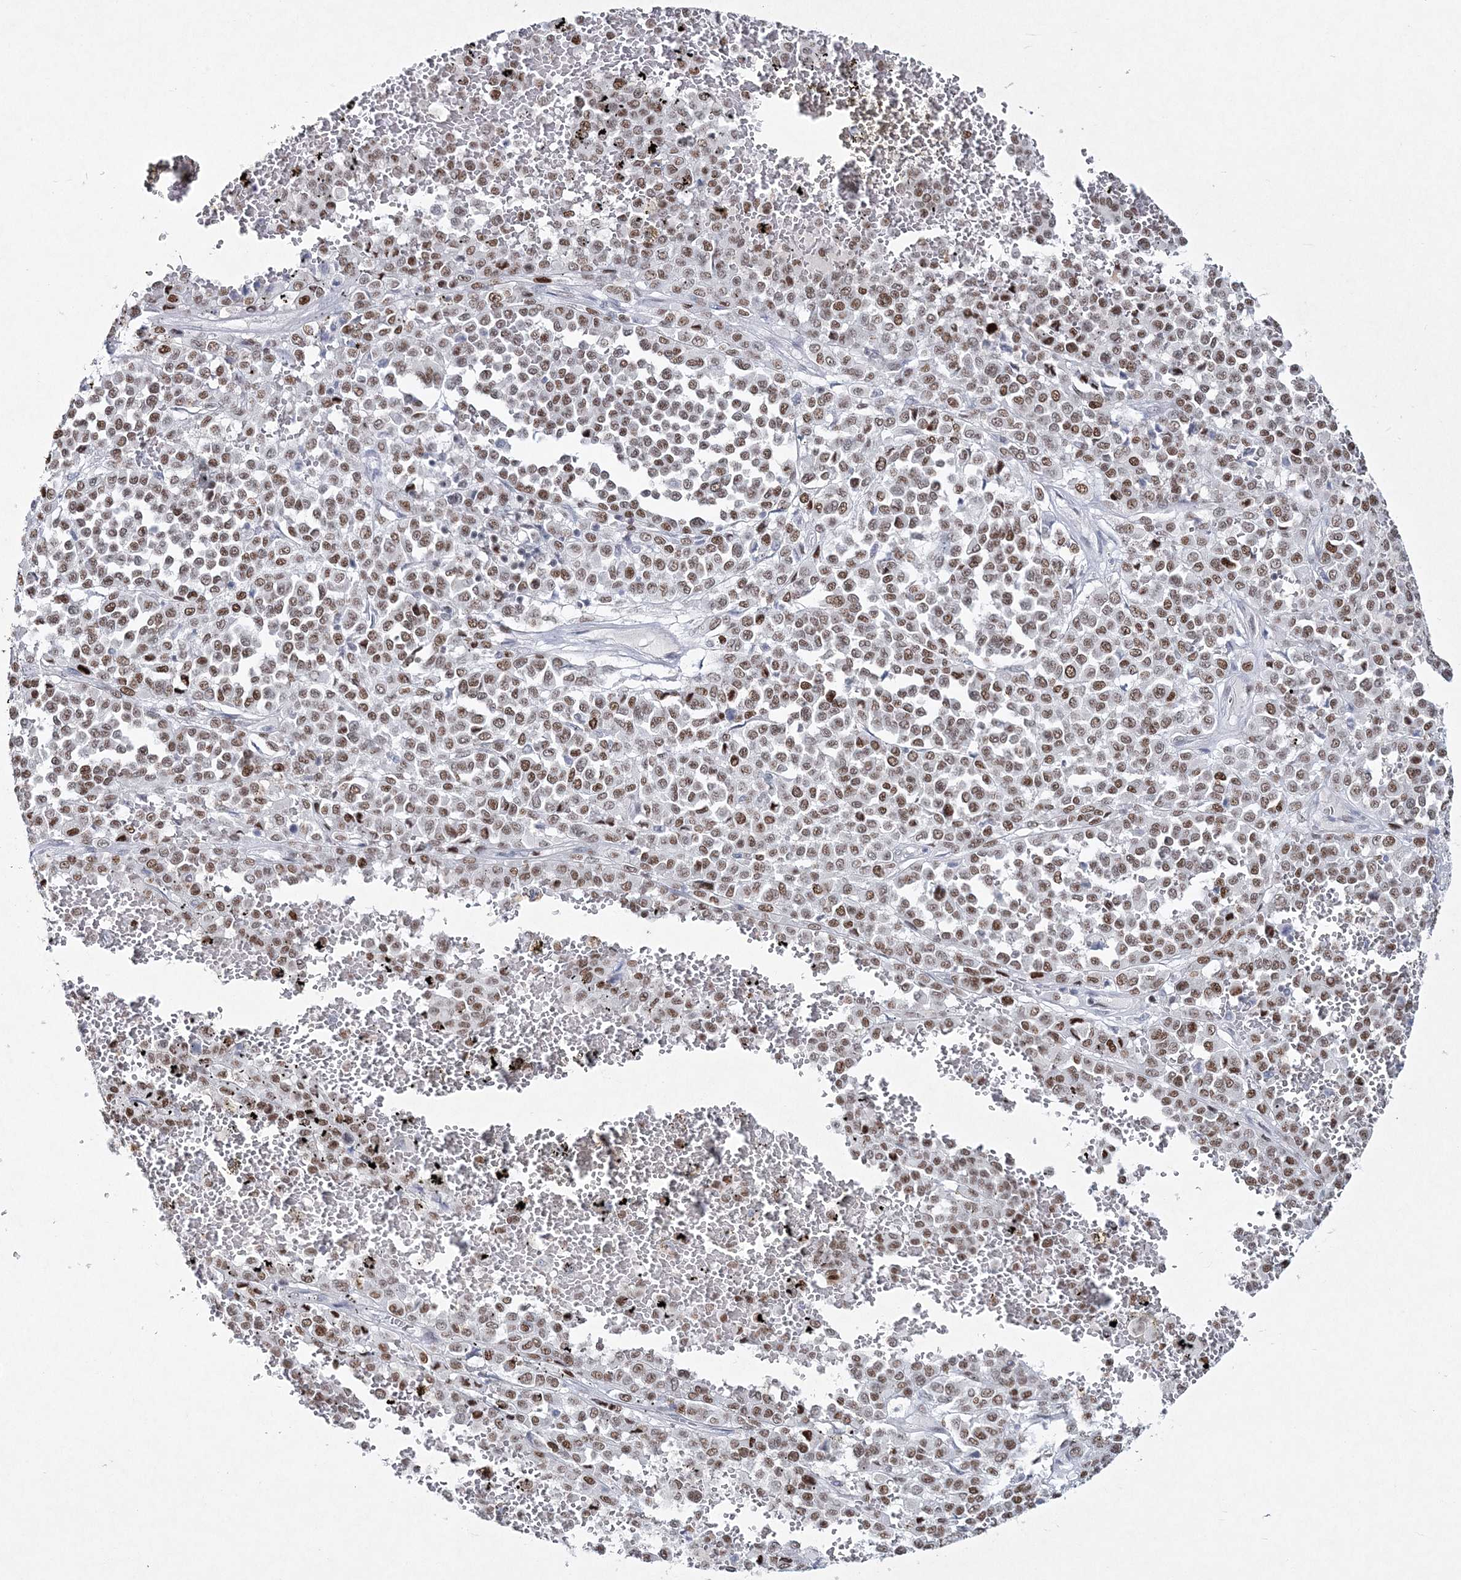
{"staining": {"intensity": "moderate", "quantity": ">75%", "location": "nuclear"}, "tissue": "melanoma", "cell_type": "Tumor cells", "image_type": "cancer", "snomed": [{"axis": "morphology", "description": "Malignant melanoma, Metastatic site"}, {"axis": "topography", "description": "Pancreas"}], "caption": "An IHC photomicrograph of tumor tissue is shown. Protein staining in brown highlights moderate nuclear positivity in malignant melanoma (metastatic site) within tumor cells.", "gene": "LRRFIP2", "patient": {"sex": "female", "age": 30}}